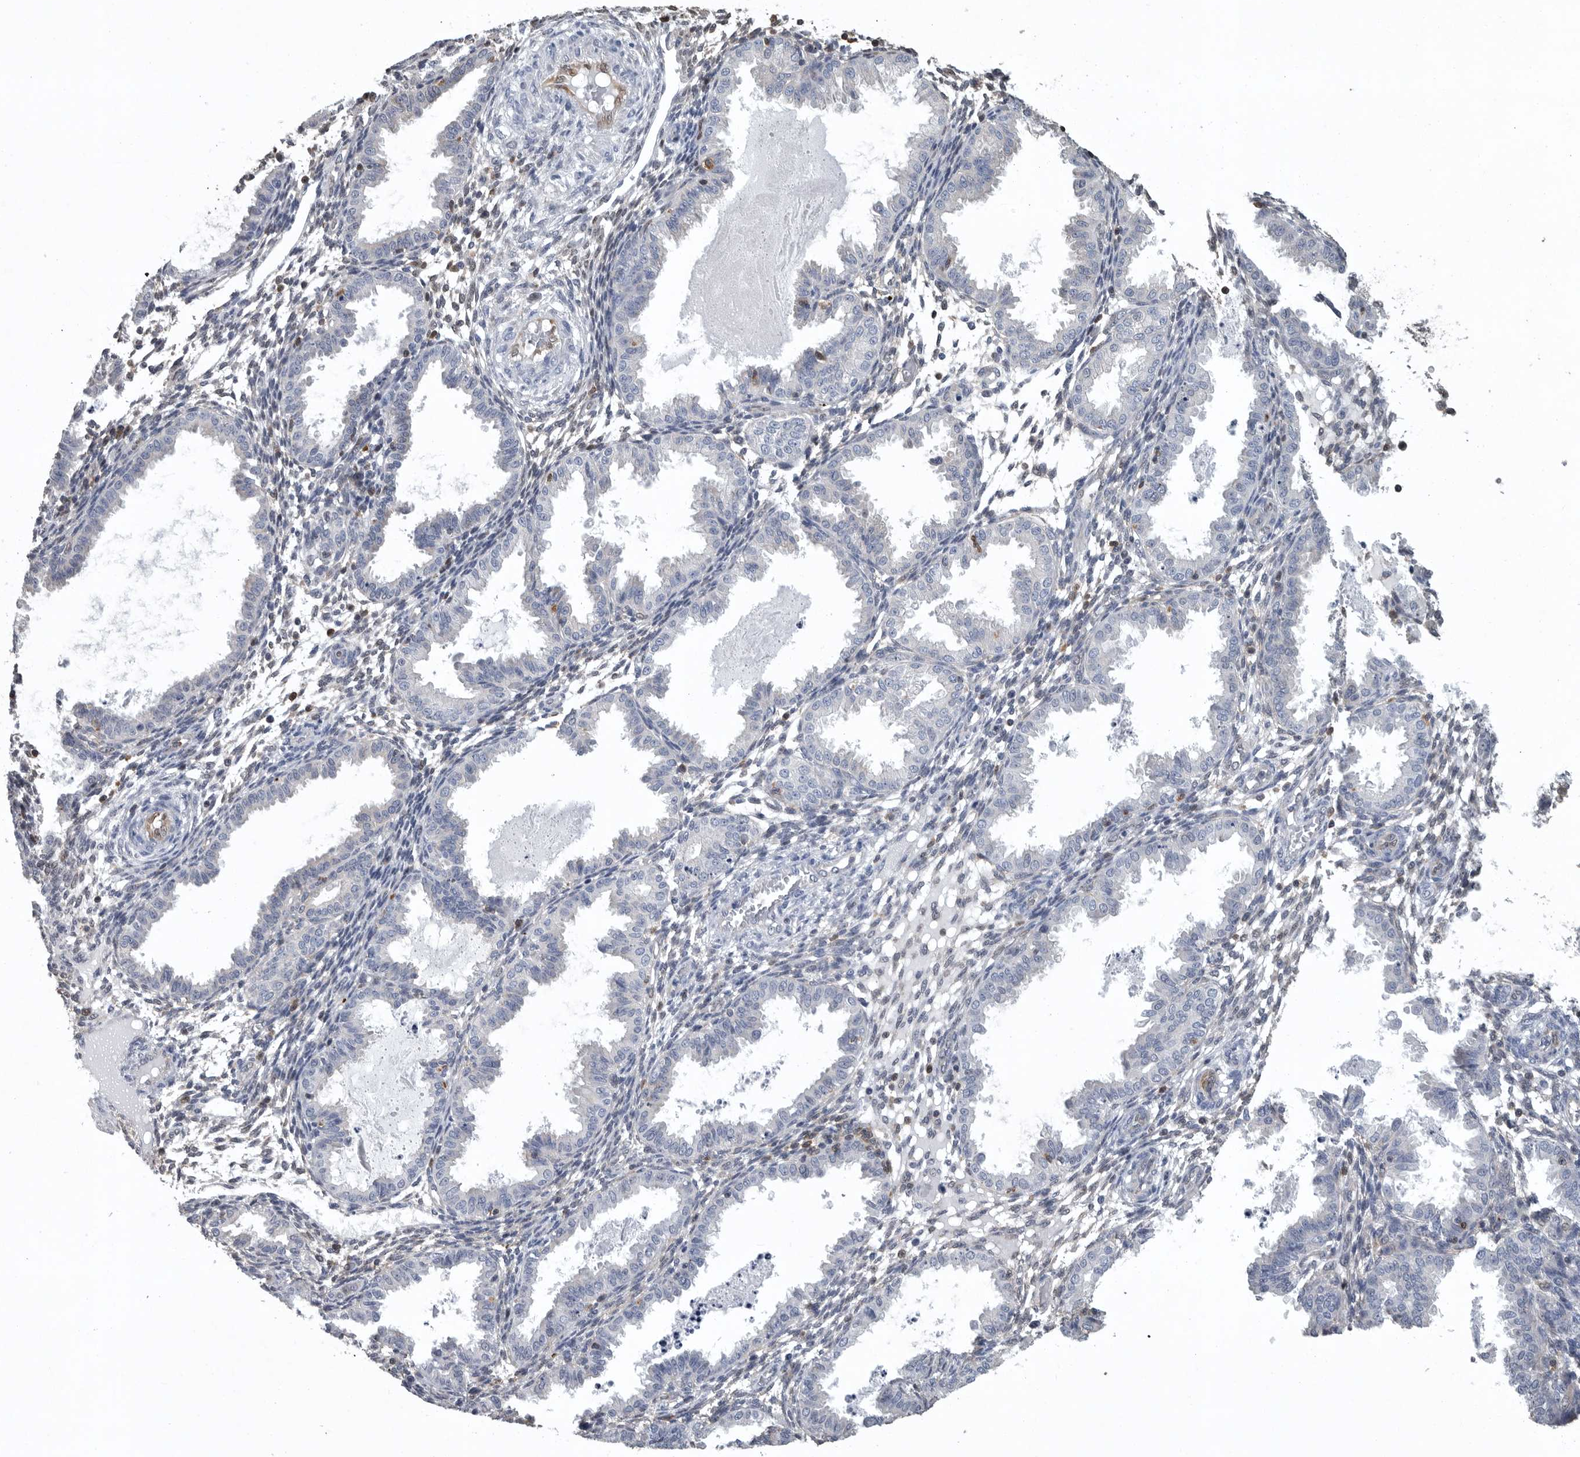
{"staining": {"intensity": "negative", "quantity": "none", "location": "none"}, "tissue": "endometrium", "cell_type": "Cells in endometrial stroma", "image_type": "normal", "snomed": [{"axis": "morphology", "description": "Normal tissue, NOS"}, {"axis": "topography", "description": "Endometrium"}], "caption": "IHC histopathology image of unremarkable endometrium: endometrium stained with DAB (3,3'-diaminobenzidine) displays no significant protein expression in cells in endometrial stroma.", "gene": "PDCD4", "patient": {"sex": "female", "age": 33}}